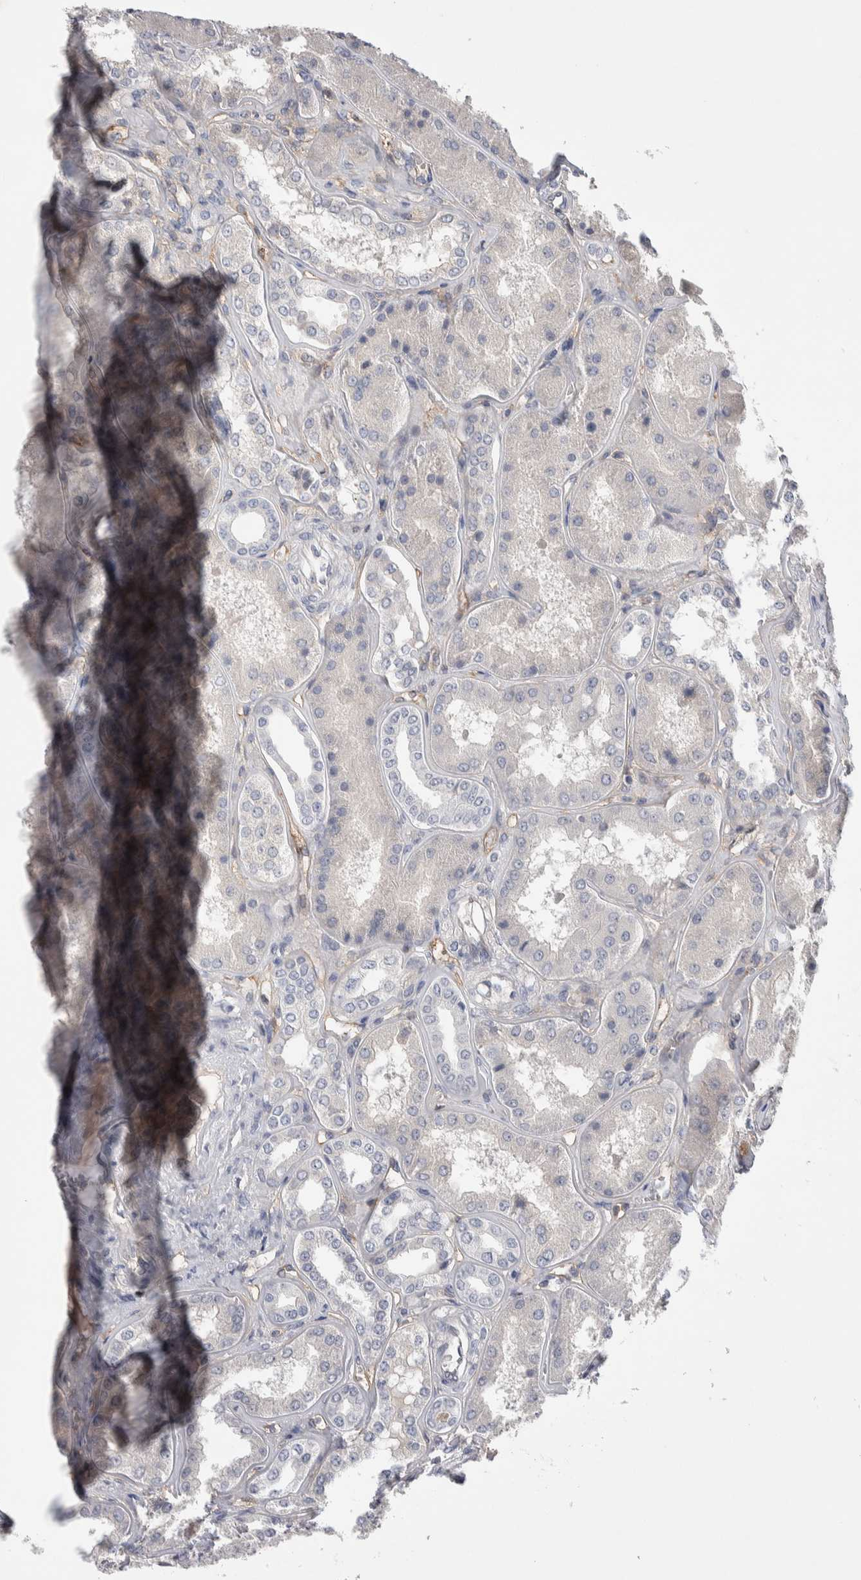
{"staining": {"intensity": "weak", "quantity": "<25%", "location": "cytoplasmic/membranous"}, "tissue": "kidney", "cell_type": "Cells in glomeruli", "image_type": "normal", "snomed": [{"axis": "morphology", "description": "Normal tissue, NOS"}, {"axis": "topography", "description": "Kidney"}], "caption": "The photomicrograph demonstrates no staining of cells in glomeruli in normal kidney.", "gene": "CEP131", "patient": {"sex": "female", "age": 56}}